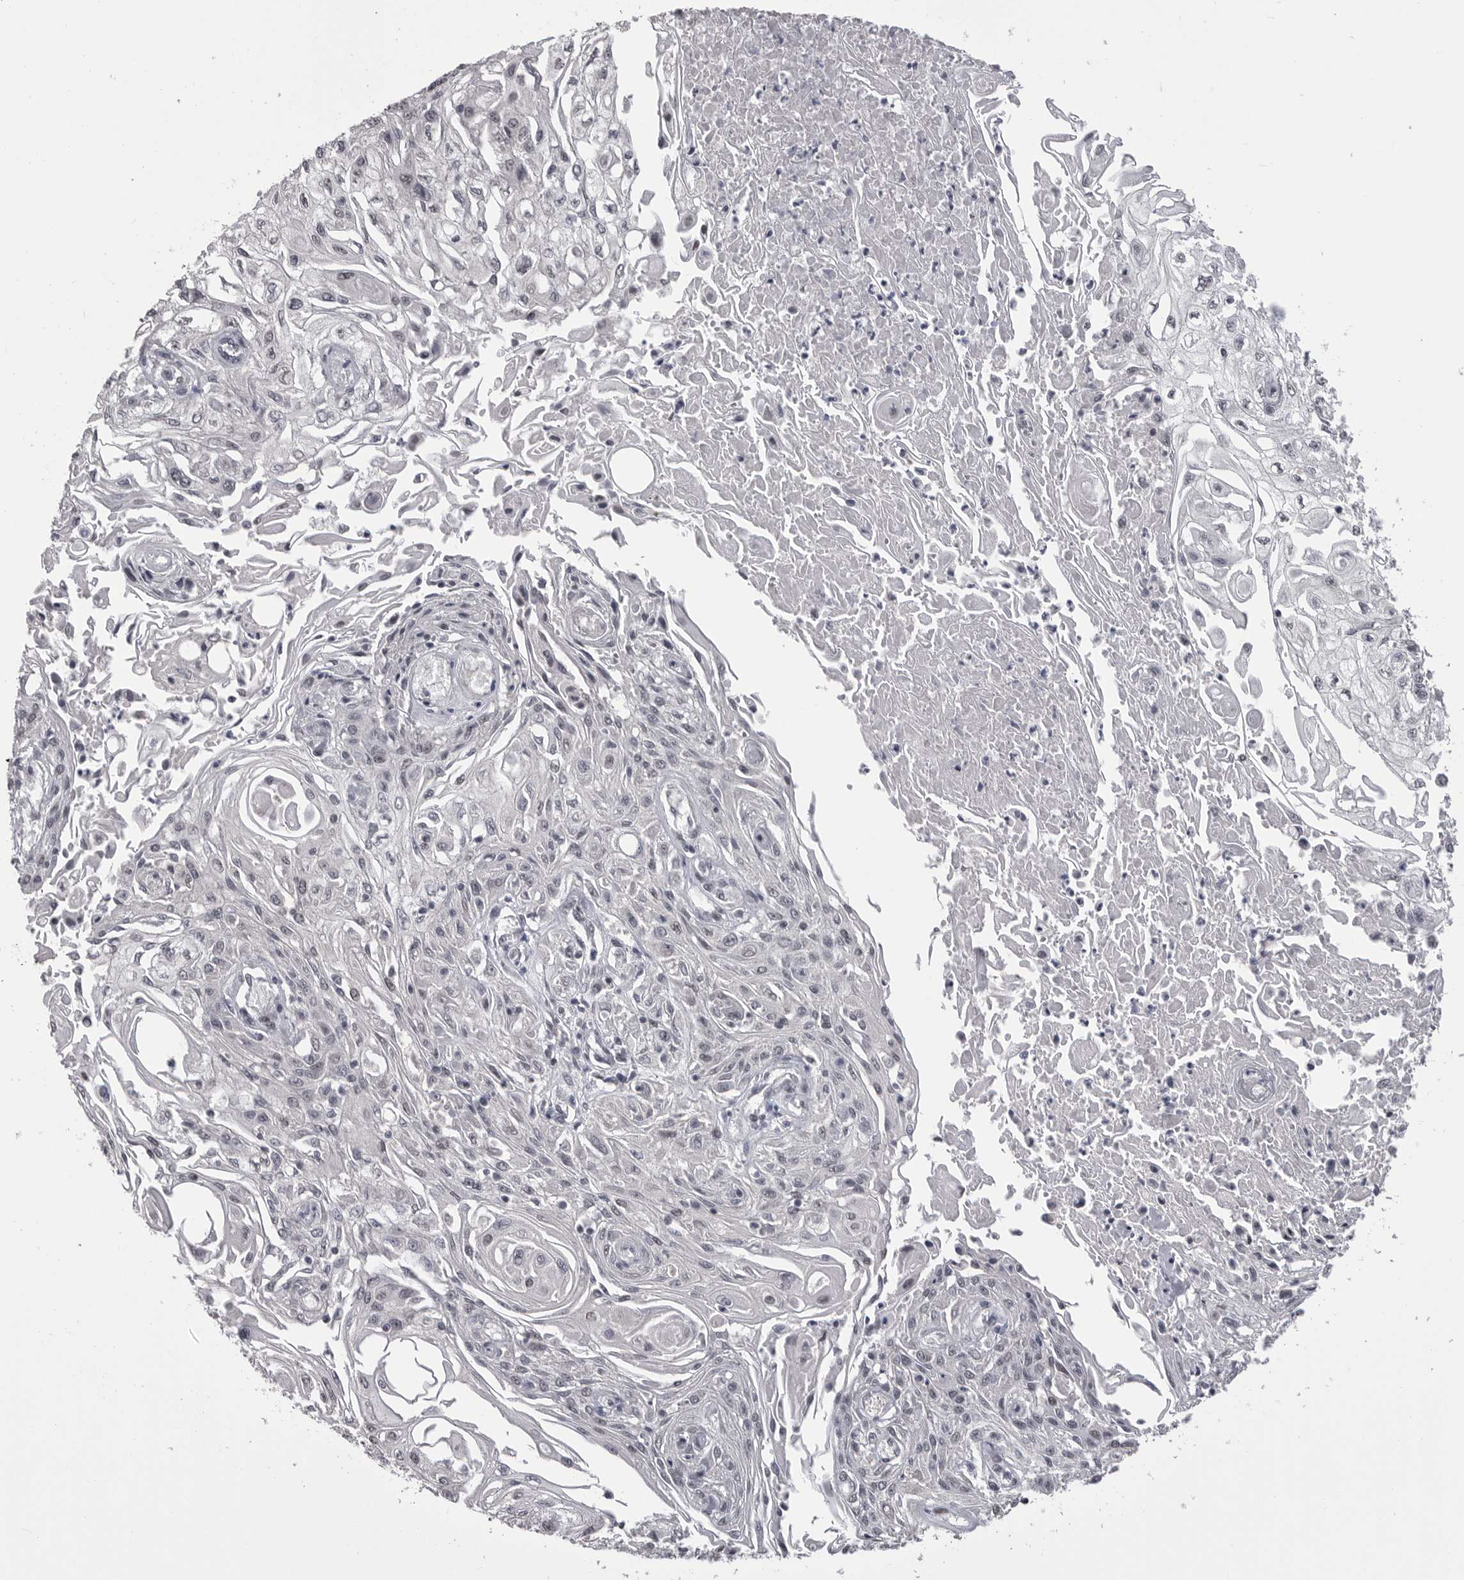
{"staining": {"intensity": "negative", "quantity": "none", "location": "none"}, "tissue": "skin cancer", "cell_type": "Tumor cells", "image_type": "cancer", "snomed": [{"axis": "morphology", "description": "Squamous cell carcinoma, NOS"}, {"axis": "morphology", "description": "Squamous cell carcinoma, metastatic, NOS"}, {"axis": "topography", "description": "Skin"}, {"axis": "topography", "description": "Lymph node"}], "caption": "Tumor cells show no significant protein positivity in skin metastatic squamous cell carcinoma.", "gene": "DLG2", "patient": {"sex": "male", "age": 75}}